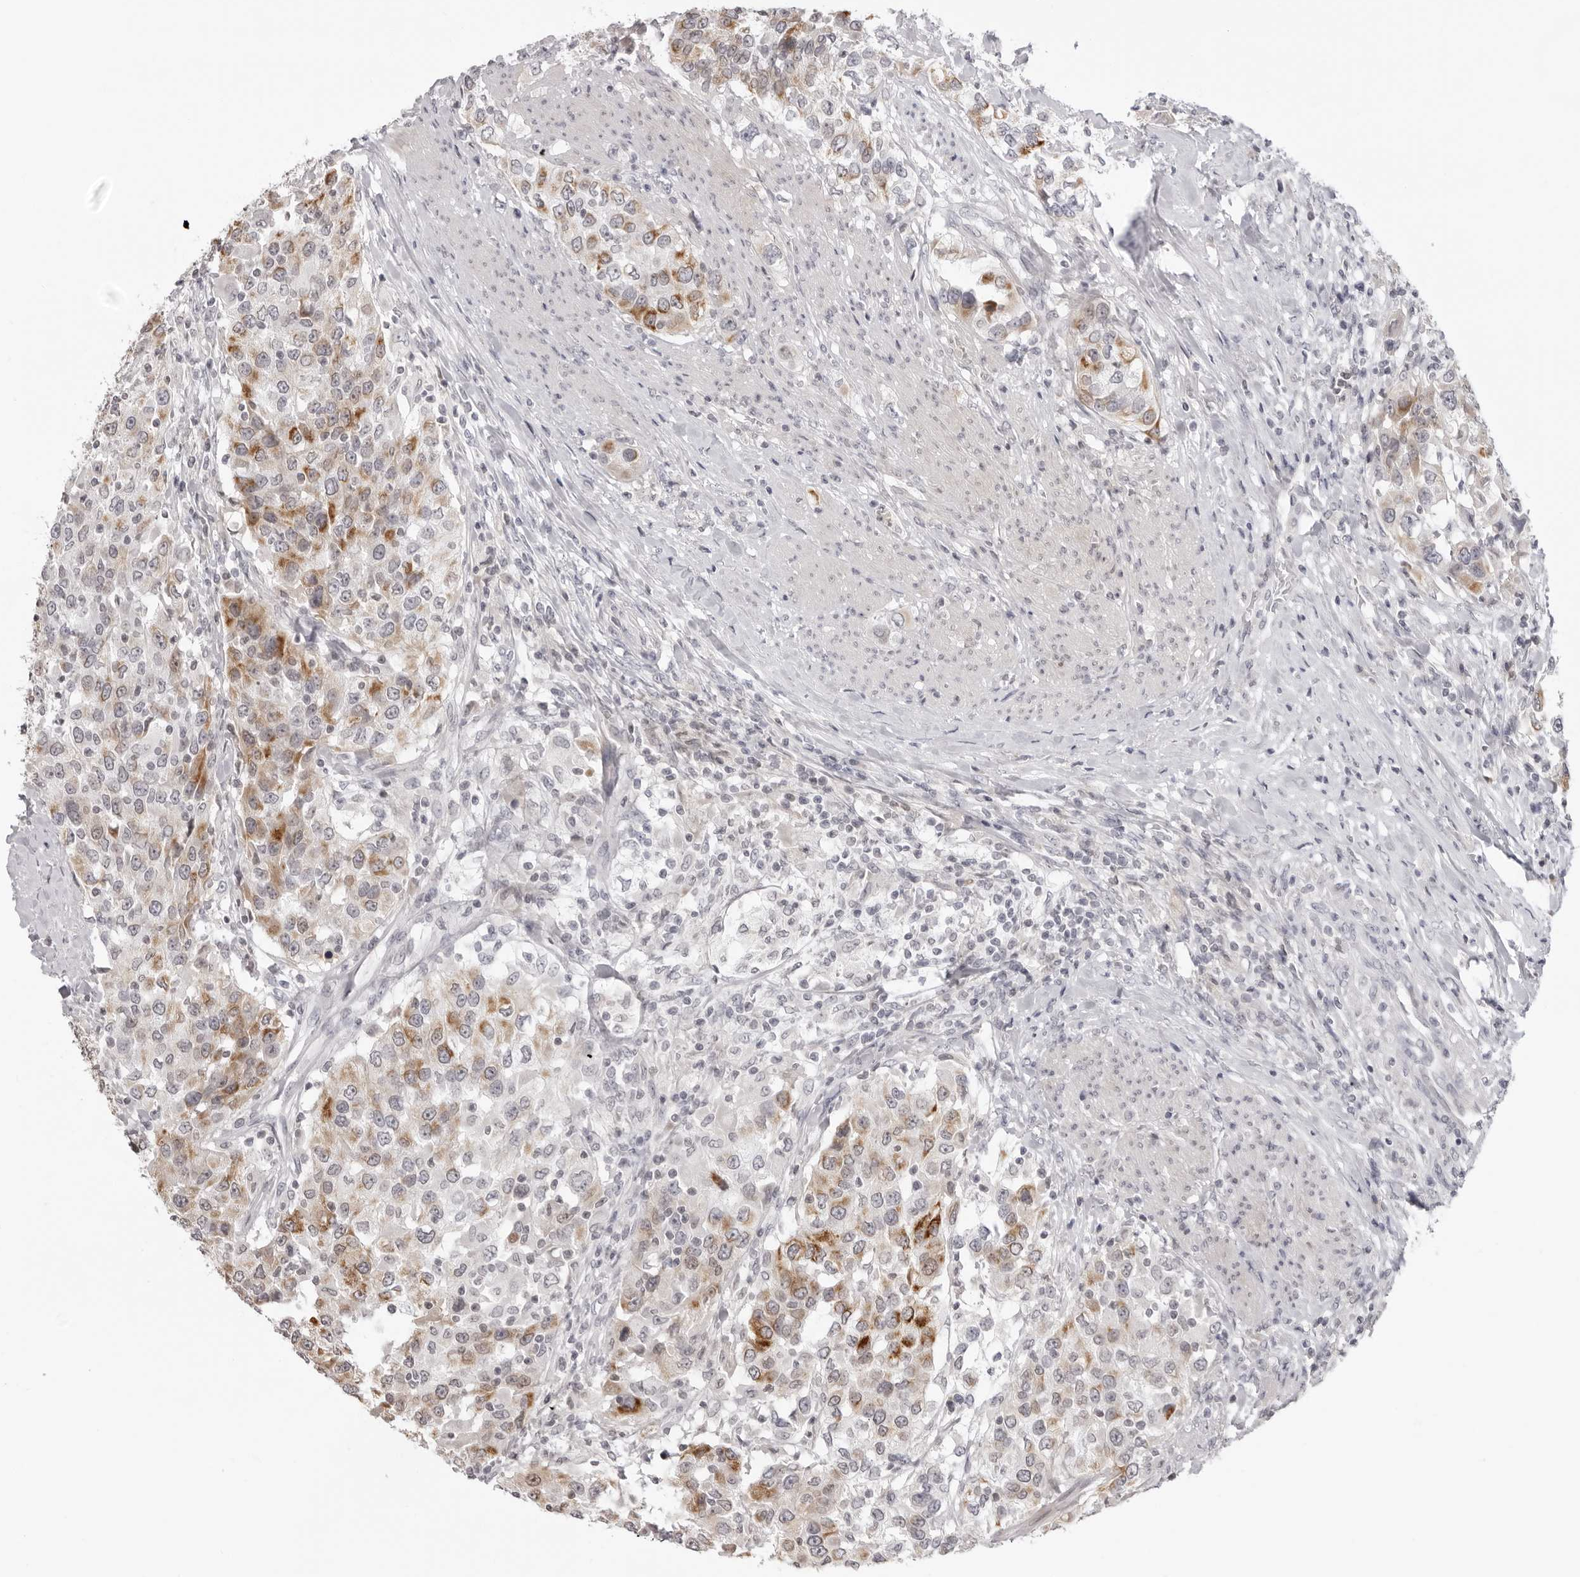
{"staining": {"intensity": "moderate", "quantity": "25%-75%", "location": "cytoplasmic/membranous"}, "tissue": "urothelial cancer", "cell_type": "Tumor cells", "image_type": "cancer", "snomed": [{"axis": "morphology", "description": "Urothelial carcinoma, High grade"}, {"axis": "topography", "description": "Urinary bladder"}], "caption": "A histopathology image of high-grade urothelial carcinoma stained for a protein reveals moderate cytoplasmic/membranous brown staining in tumor cells.", "gene": "ACP6", "patient": {"sex": "female", "age": 80}}